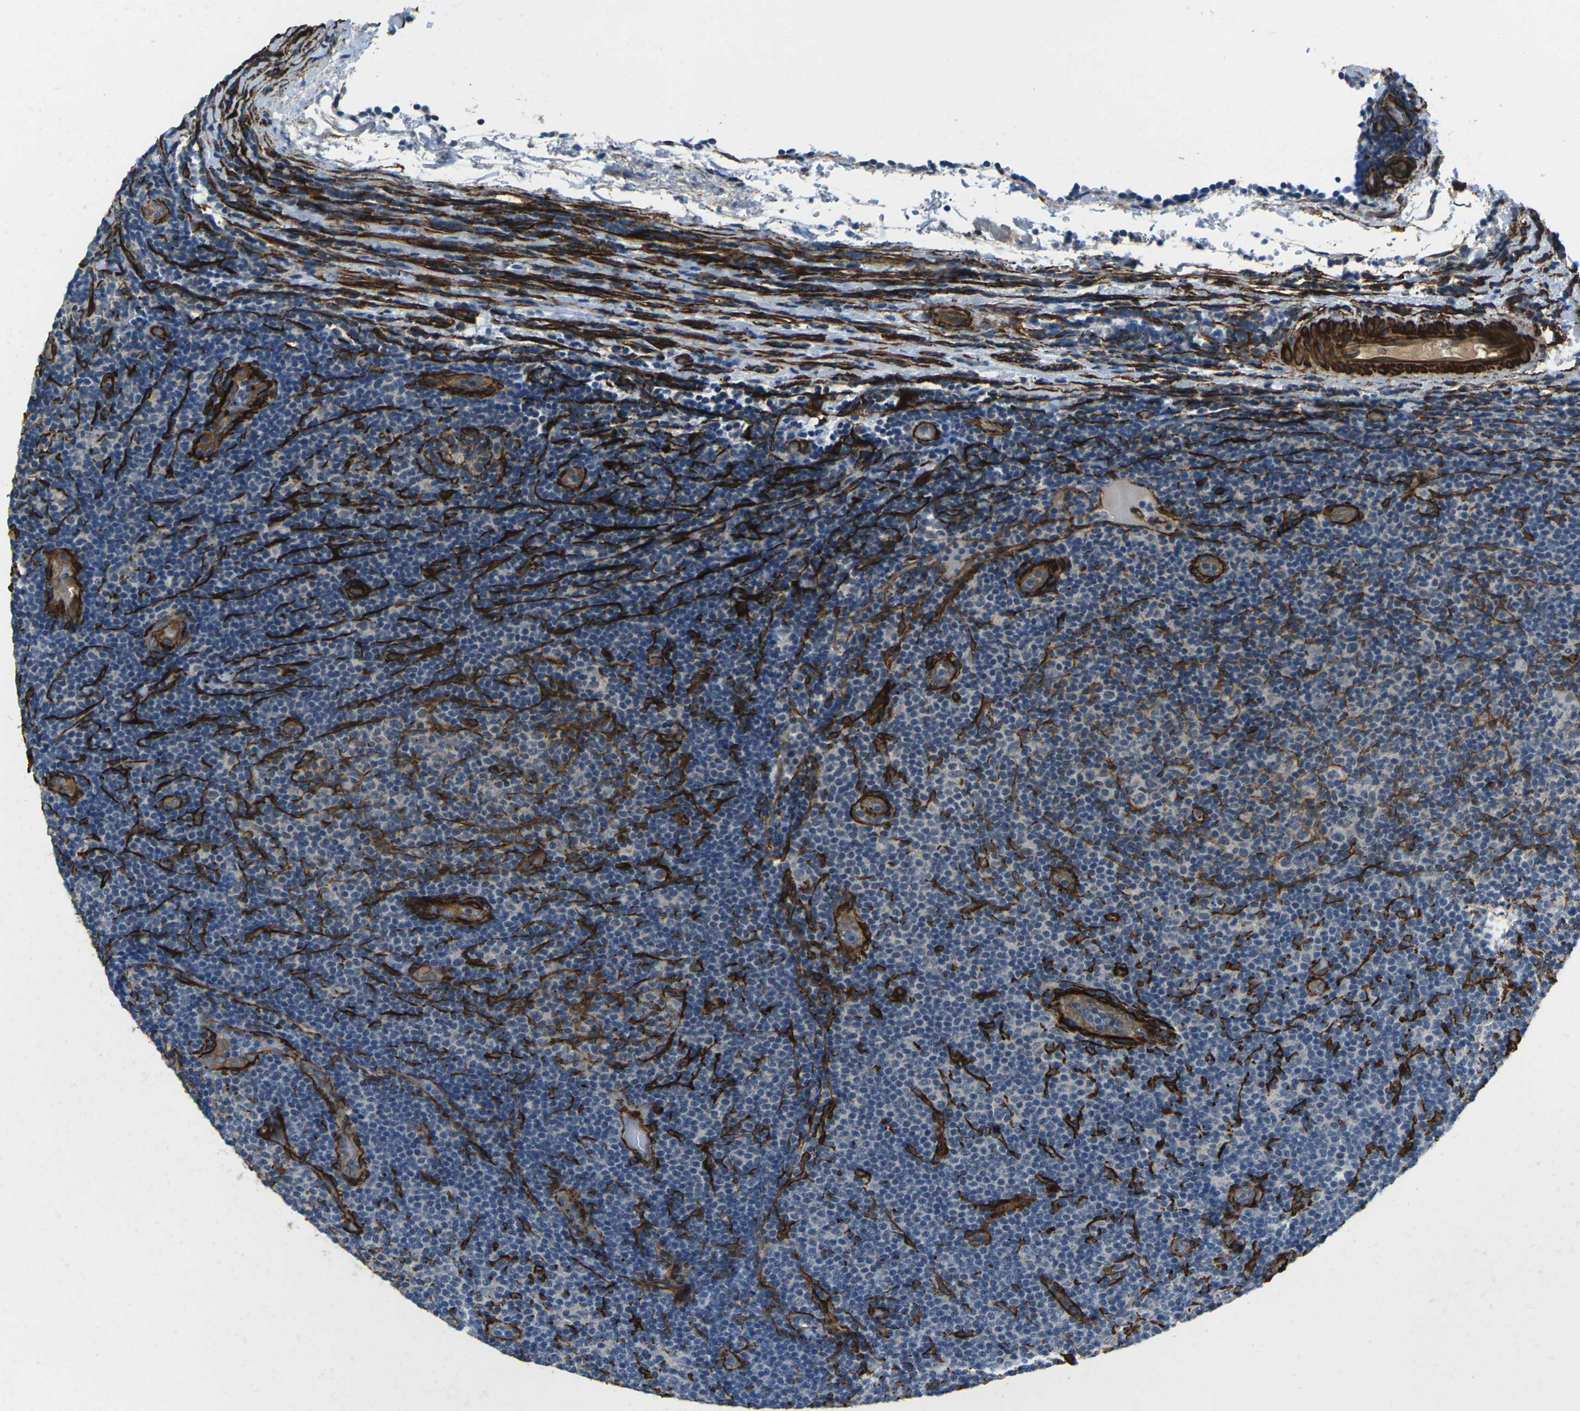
{"staining": {"intensity": "negative", "quantity": "none", "location": "none"}, "tissue": "lymphoma", "cell_type": "Tumor cells", "image_type": "cancer", "snomed": [{"axis": "morphology", "description": "Malignant lymphoma, non-Hodgkin's type, Low grade"}, {"axis": "topography", "description": "Lymph node"}], "caption": "The IHC micrograph has no significant positivity in tumor cells of lymphoma tissue. (DAB immunohistochemistry (IHC) with hematoxylin counter stain).", "gene": "GRAMD1C", "patient": {"sex": "male", "age": 83}}